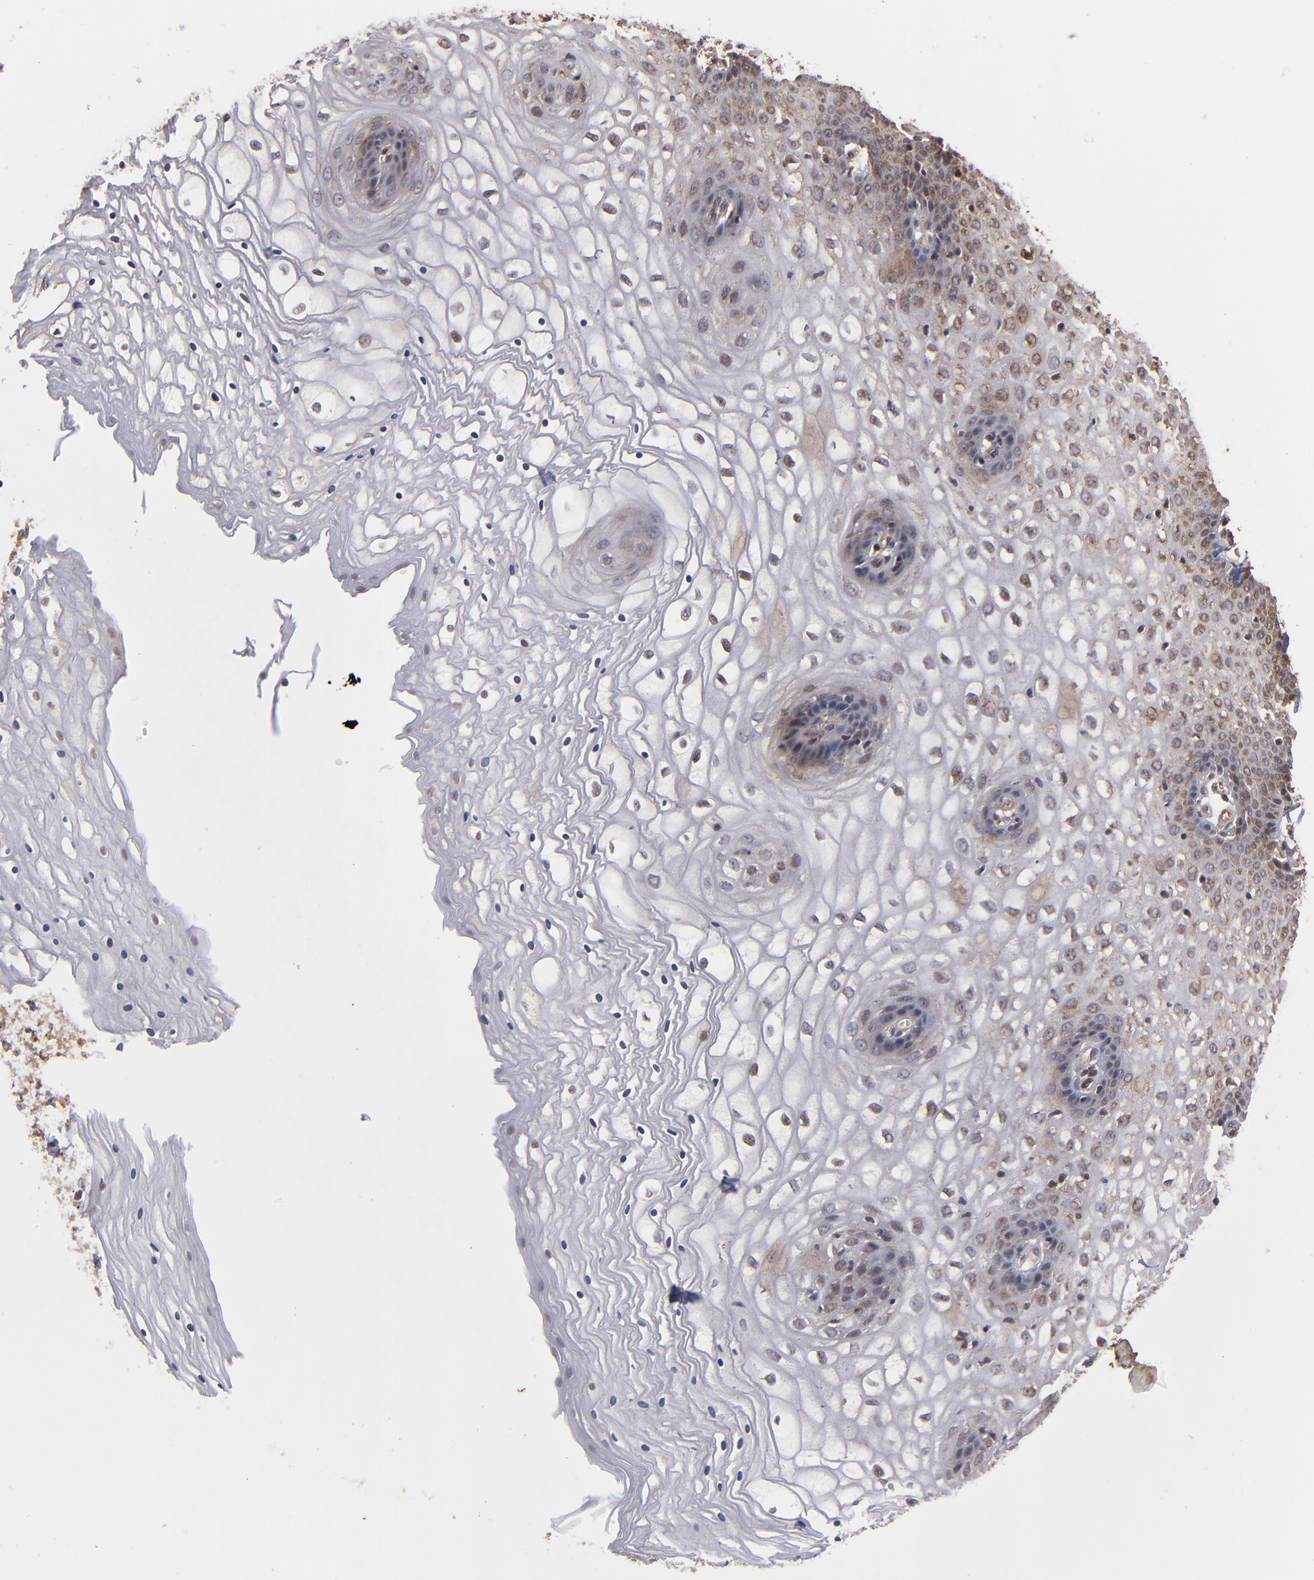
{"staining": {"intensity": "weak", "quantity": "<25%", "location": "cytoplasmic/membranous,nuclear"}, "tissue": "vagina", "cell_type": "Squamous epithelial cells", "image_type": "normal", "snomed": [{"axis": "morphology", "description": "Normal tissue, NOS"}, {"axis": "topography", "description": "Vagina"}], "caption": "The photomicrograph shows no staining of squamous epithelial cells in unremarkable vagina.", "gene": "BDKRB1", "patient": {"sex": "female", "age": 34}}